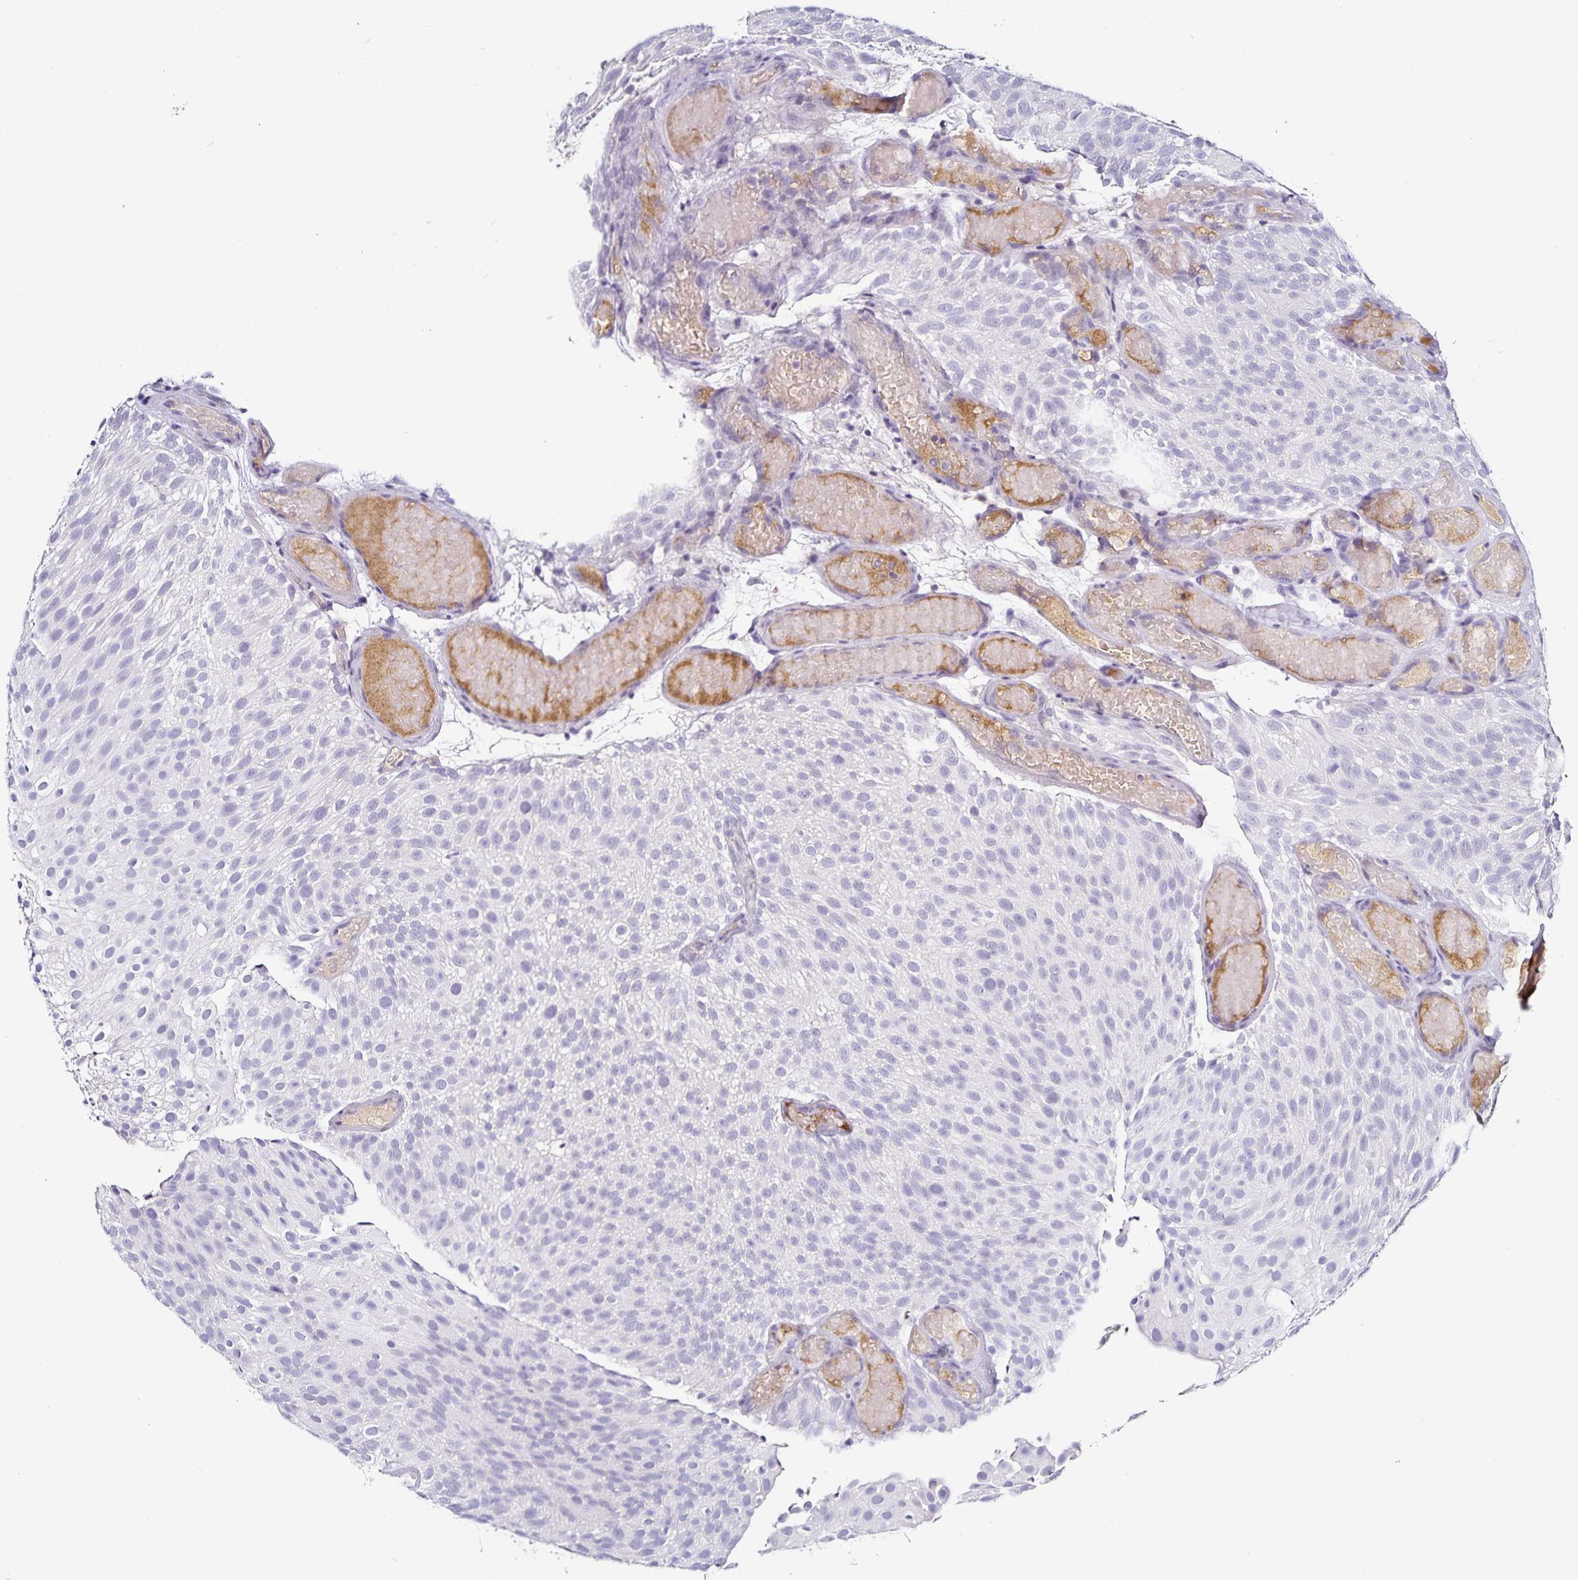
{"staining": {"intensity": "negative", "quantity": "none", "location": "none"}, "tissue": "urothelial cancer", "cell_type": "Tumor cells", "image_type": "cancer", "snomed": [{"axis": "morphology", "description": "Urothelial carcinoma, Low grade"}, {"axis": "topography", "description": "Urinary bladder"}], "caption": "Immunohistochemistry (IHC) of human low-grade urothelial carcinoma exhibits no positivity in tumor cells. (Stains: DAB immunohistochemistry (IHC) with hematoxylin counter stain, Microscopy: brightfield microscopy at high magnification).", "gene": "TTR", "patient": {"sex": "male", "age": 78}}